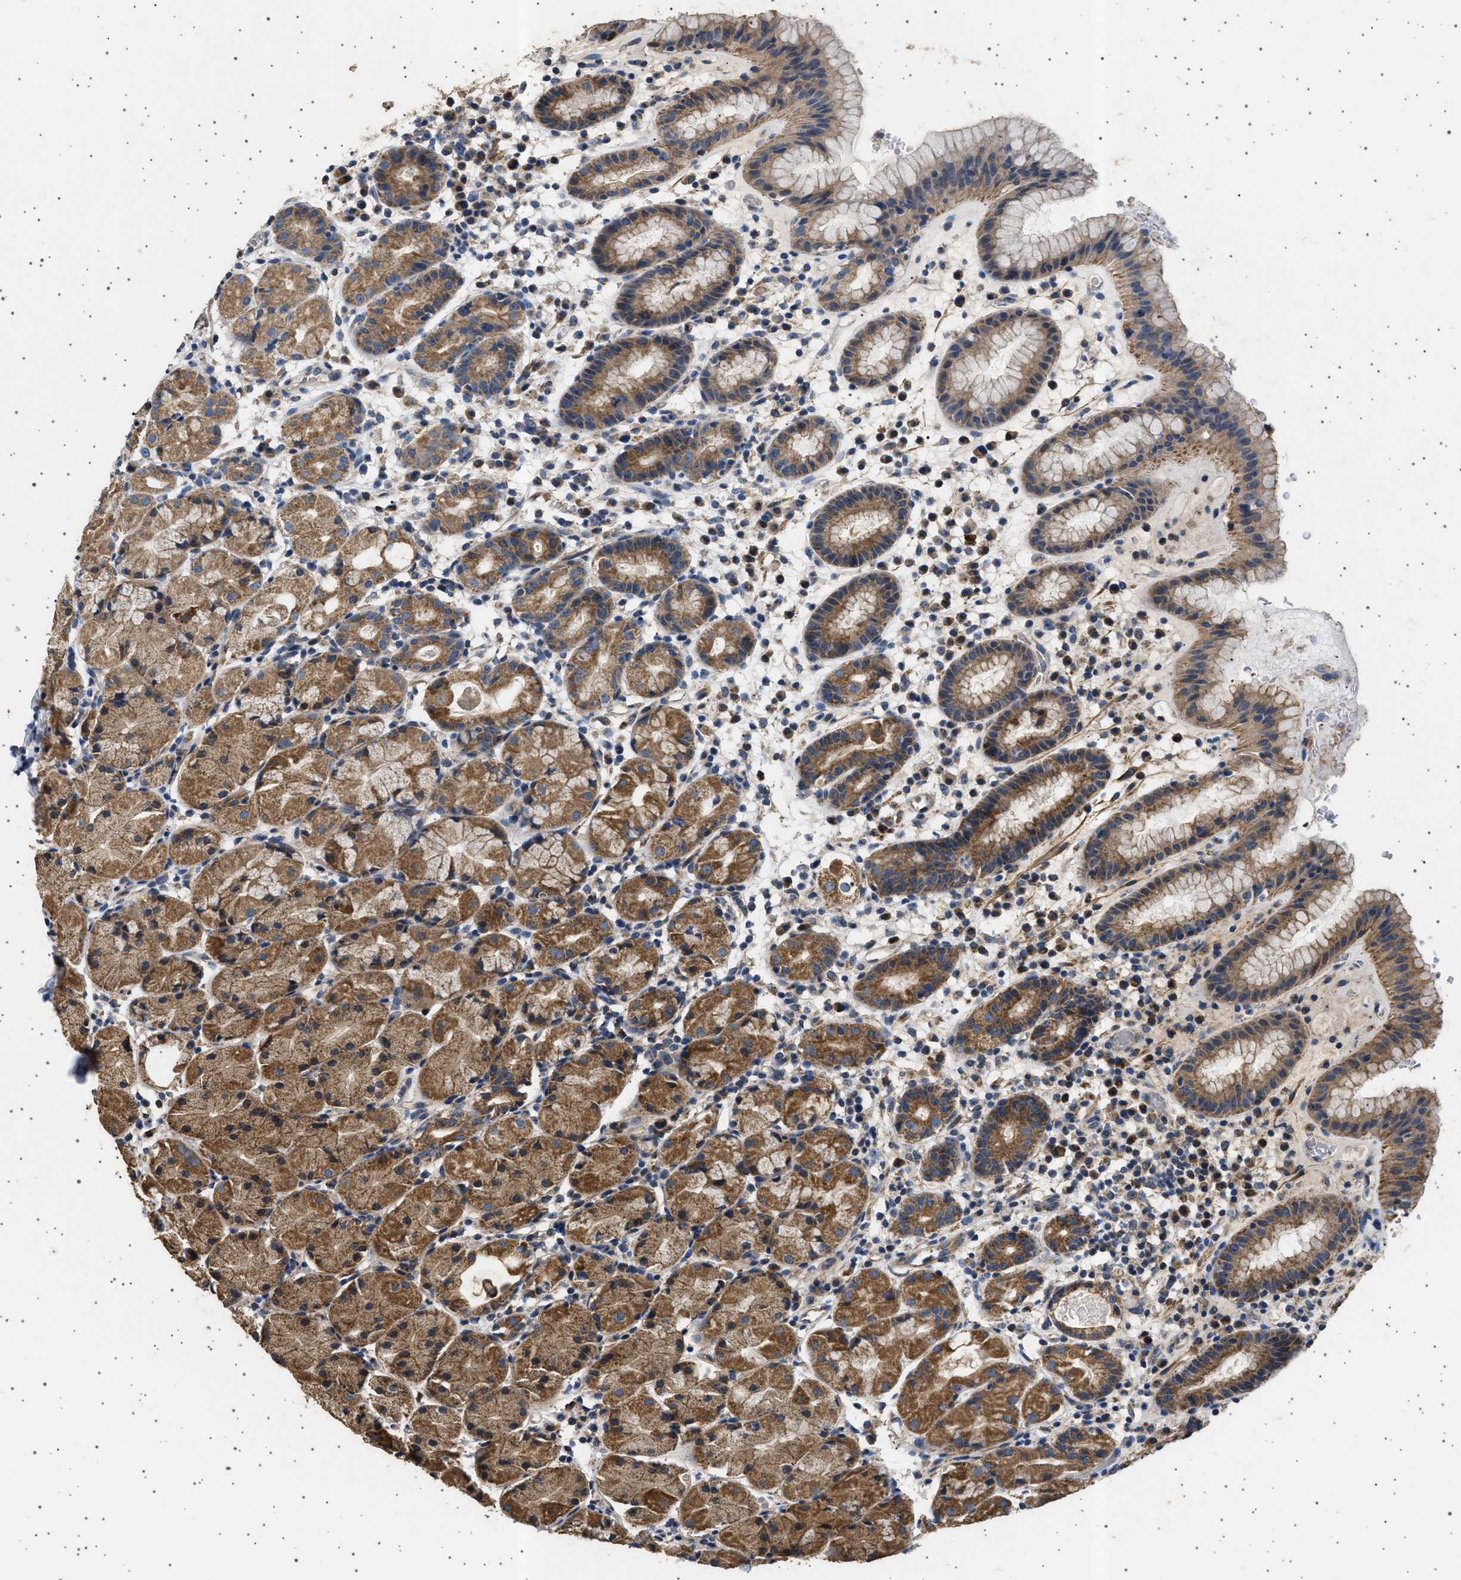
{"staining": {"intensity": "moderate", "quantity": ">75%", "location": "cytoplasmic/membranous"}, "tissue": "stomach", "cell_type": "Glandular cells", "image_type": "normal", "snomed": [{"axis": "morphology", "description": "Normal tissue, NOS"}, {"axis": "topography", "description": "Stomach"}, {"axis": "topography", "description": "Stomach, lower"}], "caption": "The image shows a brown stain indicating the presence of a protein in the cytoplasmic/membranous of glandular cells in stomach.", "gene": "KCNA4", "patient": {"sex": "female", "age": 75}}